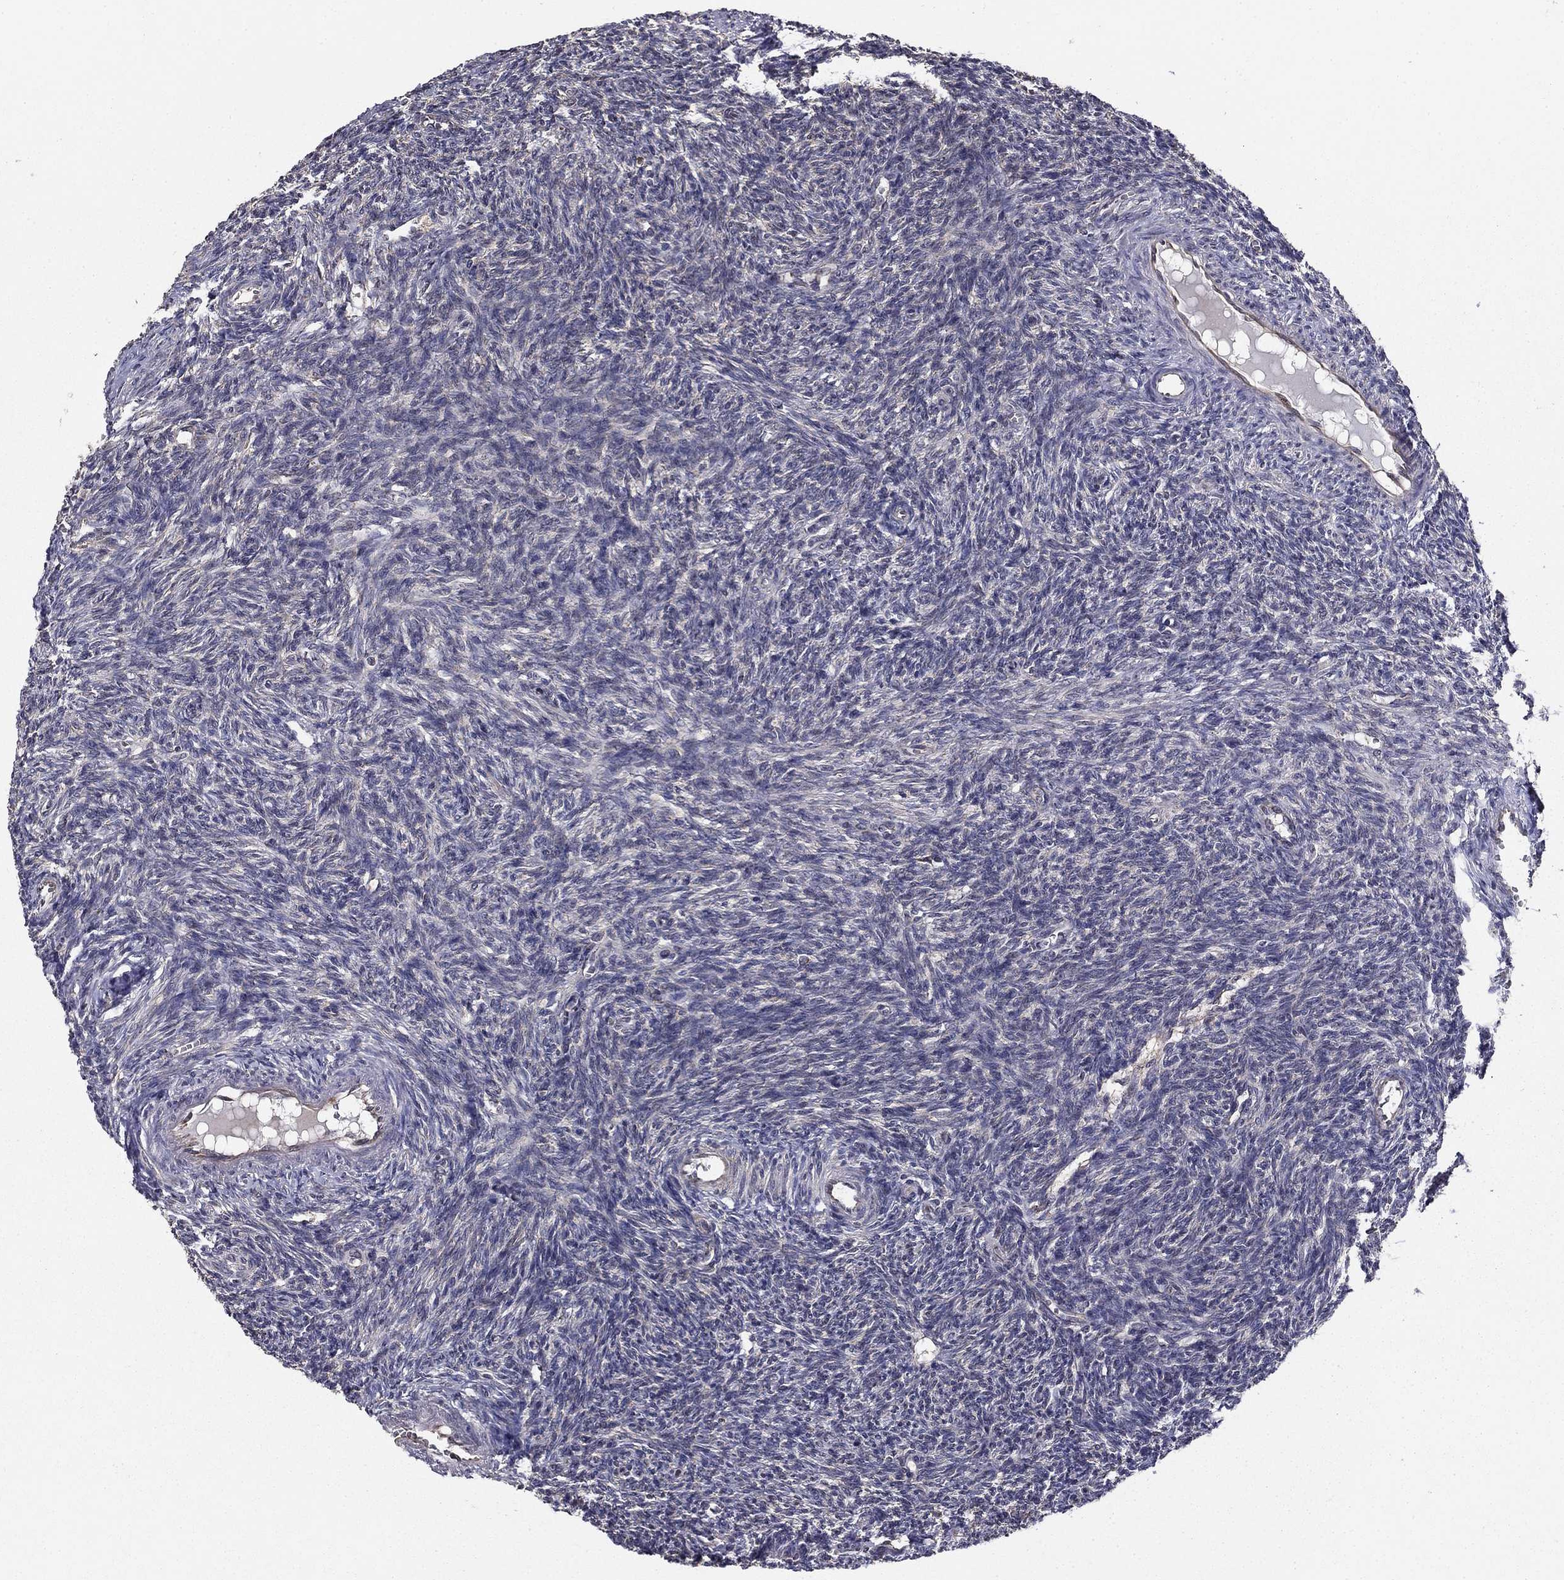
{"staining": {"intensity": "negative", "quantity": "none", "location": "none"}, "tissue": "ovary", "cell_type": "Ovarian stroma cells", "image_type": "normal", "snomed": [{"axis": "morphology", "description": "Normal tissue, NOS"}, {"axis": "topography", "description": "Ovary"}], "caption": "Immunohistochemistry (IHC) of benign human ovary displays no positivity in ovarian stroma cells.", "gene": "NKIRAS1", "patient": {"sex": "female", "age": 27}}